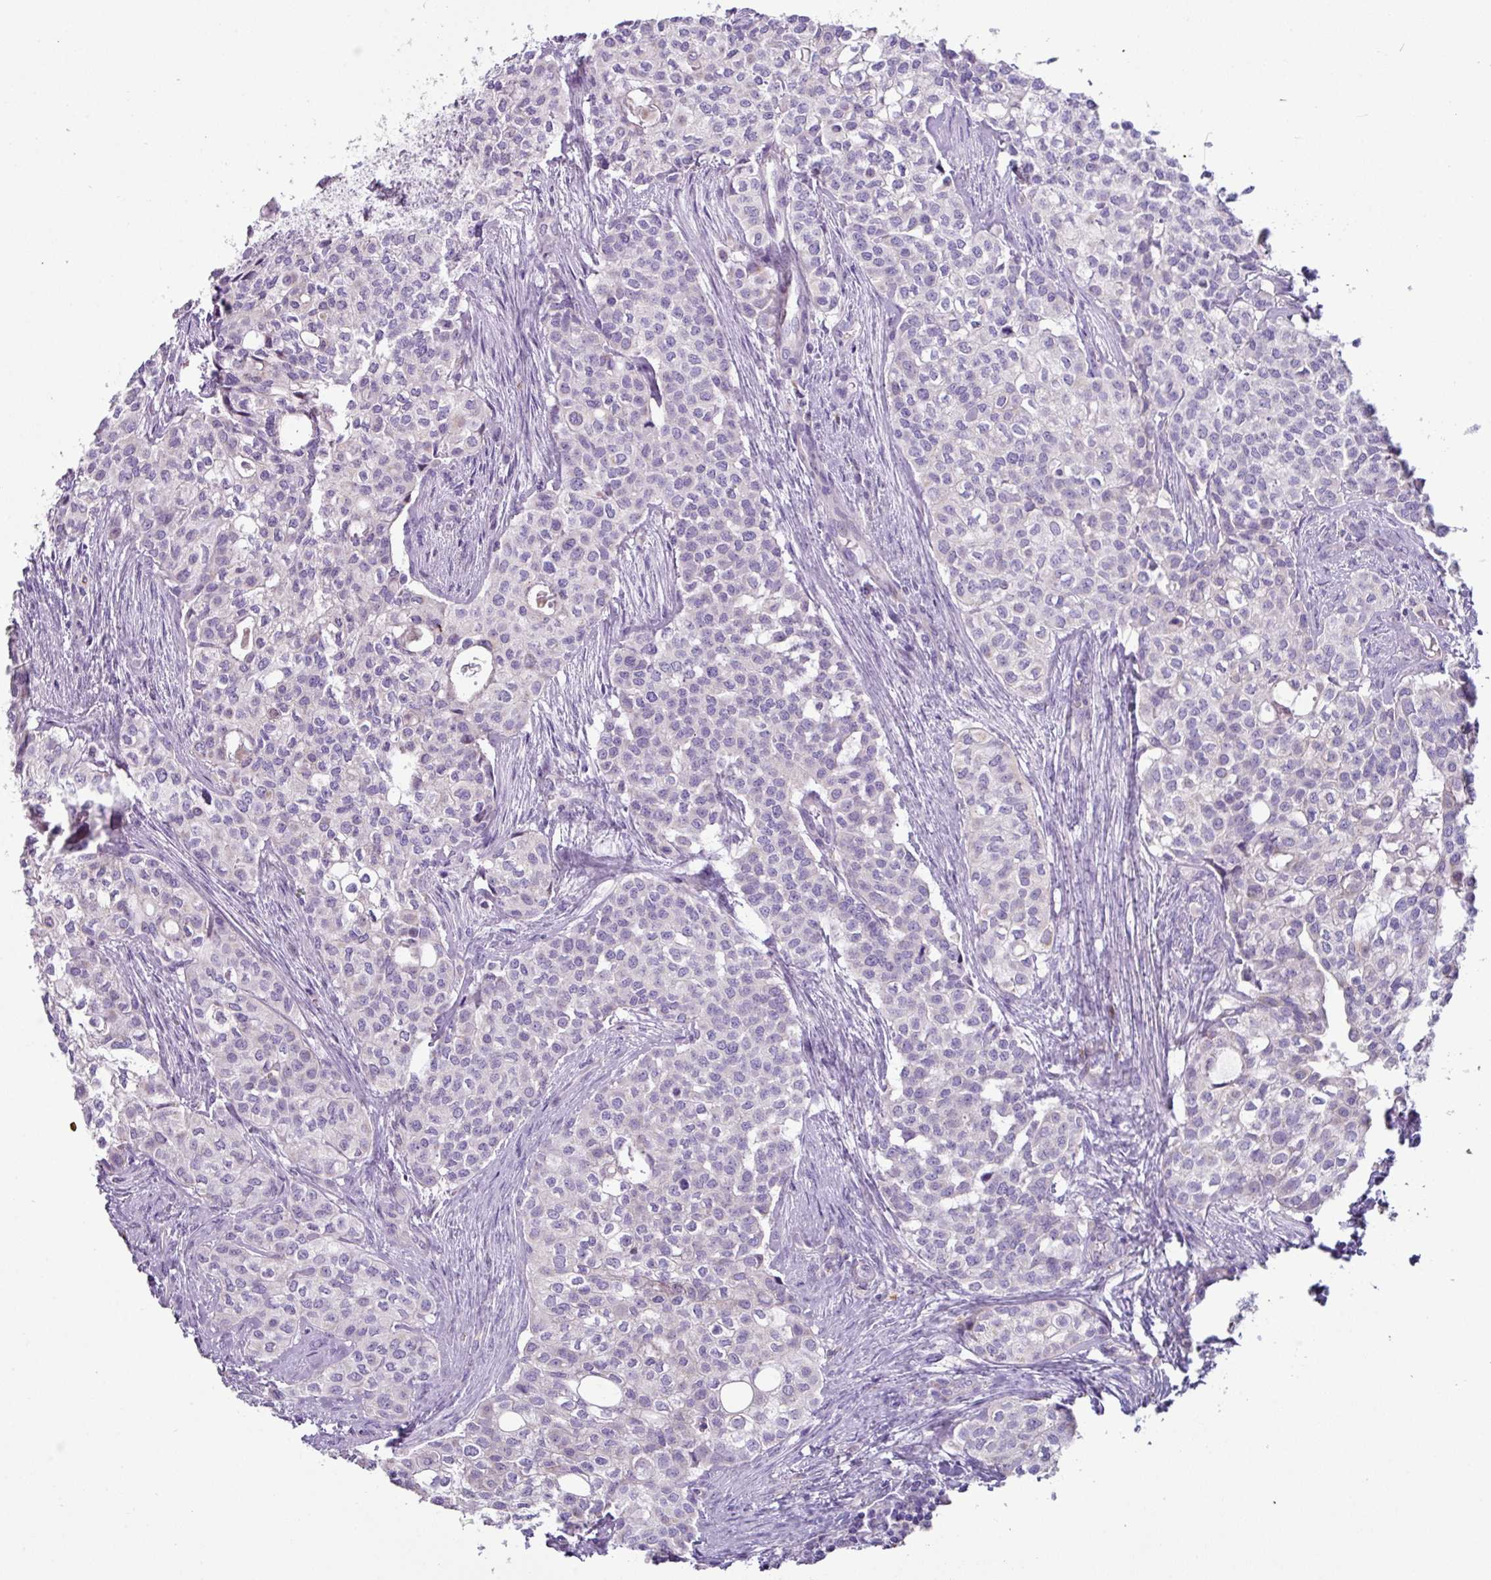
{"staining": {"intensity": "negative", "quantity": "none", "location": "none"}, "tissue": "head and neck cancer", "cell_type": "Tumor cells", "image_type": "cancer", "snomed": [{"axis": "morphology", "description": "Adenocarcinoma, NOS"}, {"axis": "topography", "description": "Head-Neck"}], "caption": "Head and neck cancer was stained to show a protein in brown. There is no significant positivity in tumor cells. (Immunohistochemistry, brightfield microscopy, high magnification).", "gene": "RGS16", "patient": {"sex": "male", "age": 81}}